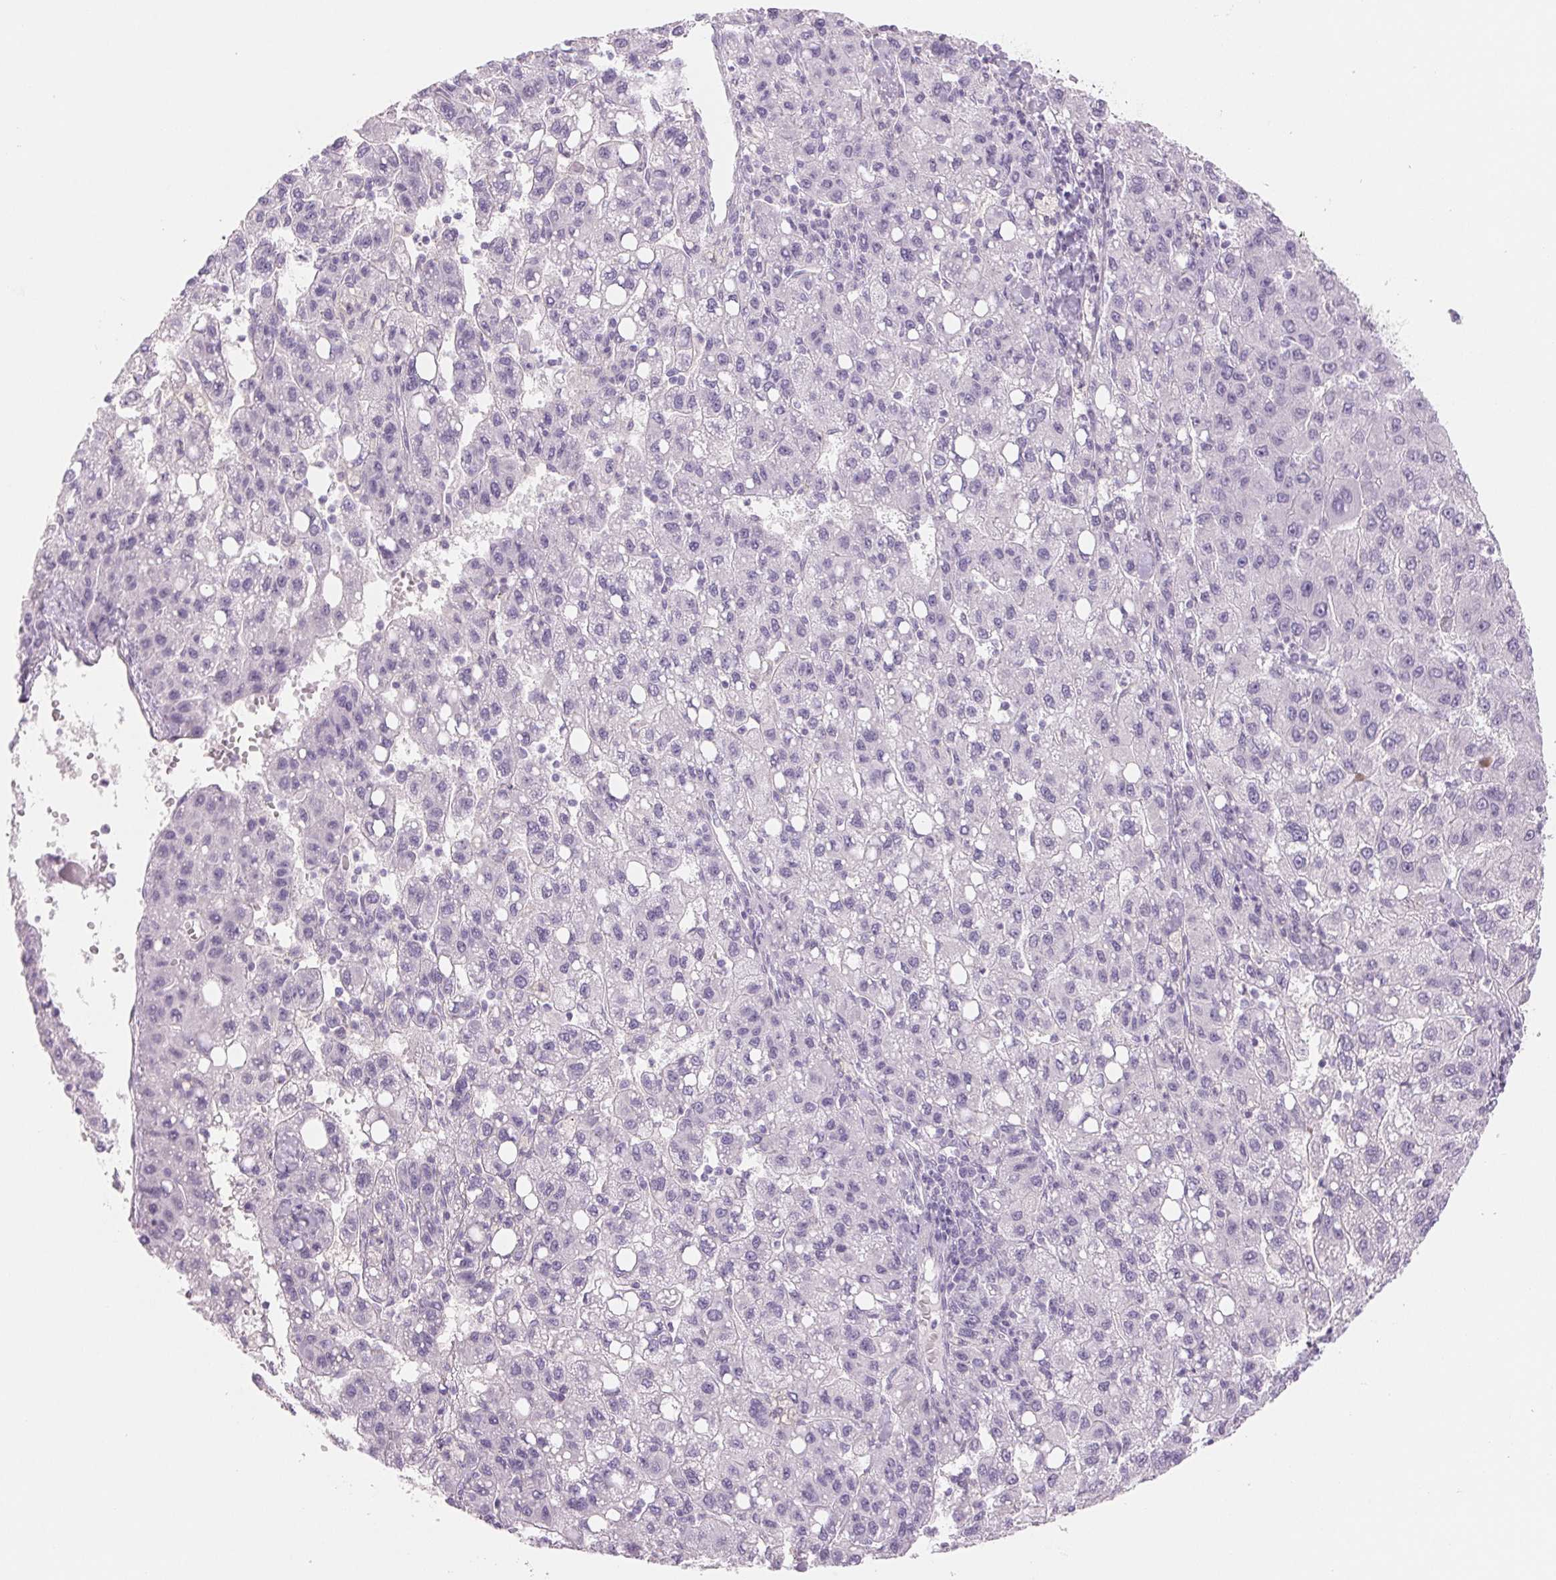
{"staining": {"intensity": "negative", "quantity": "none", "location": "none"}, "tissue": "liver cancer", "cell_type": "Tumor cells", "image_type": "cancer", "snomed": [{"axis": "morphology", "description": "Carcinoma, Hepatocellular, NOS"}, {"axis": "topography", "description": "Liver"}], "caption": "The IHC photomicrograph has no significant positivity in tumor cells of liver hepatocellular carcinoma tissue.", "gene": "CCDC168", "patient": {"sex": "female", "age": 82}}